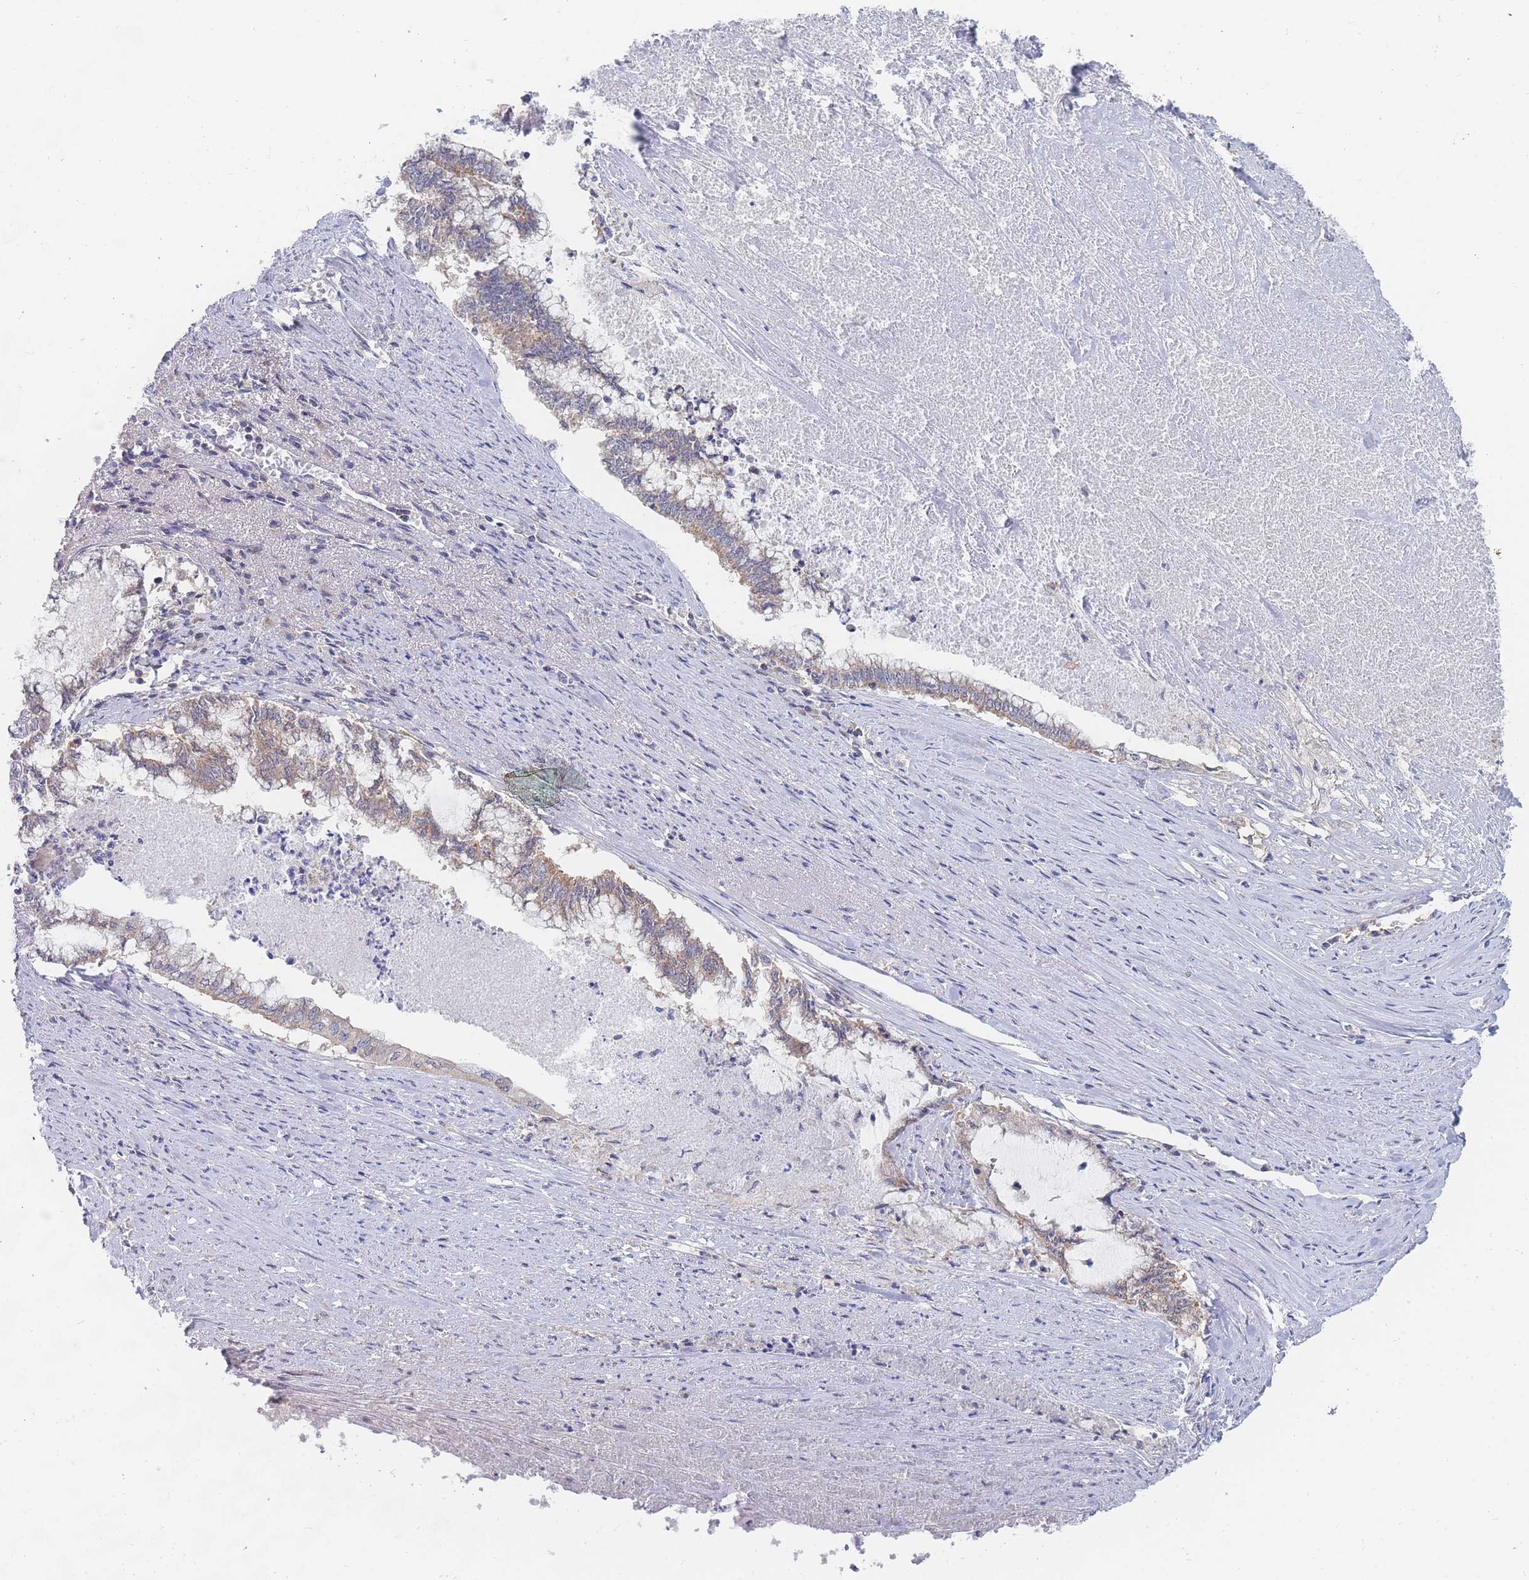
{"staining": {"intensity": "weak", "quantity": "25%-75%", "location": "cytoplasmic/membranous"}, "tissue": "endometrial cancer", "cell_type": "Tumor cells", "image_type": "cancer", "snomed": [{"axis": "morphology", "description": "Adenocarcinoma, NOS"}, {"axis": "topography", "description": "Endometrium"}], "caption": "Approximately 25%-75% of tumor cells in endometrial adenocarcinoma display weak cytoplasmic/membranous protein staining as visualized by brown immunohistochemical staining.", "gene": "PPP6C", "patient": {"sex": "female", "age": 79}}